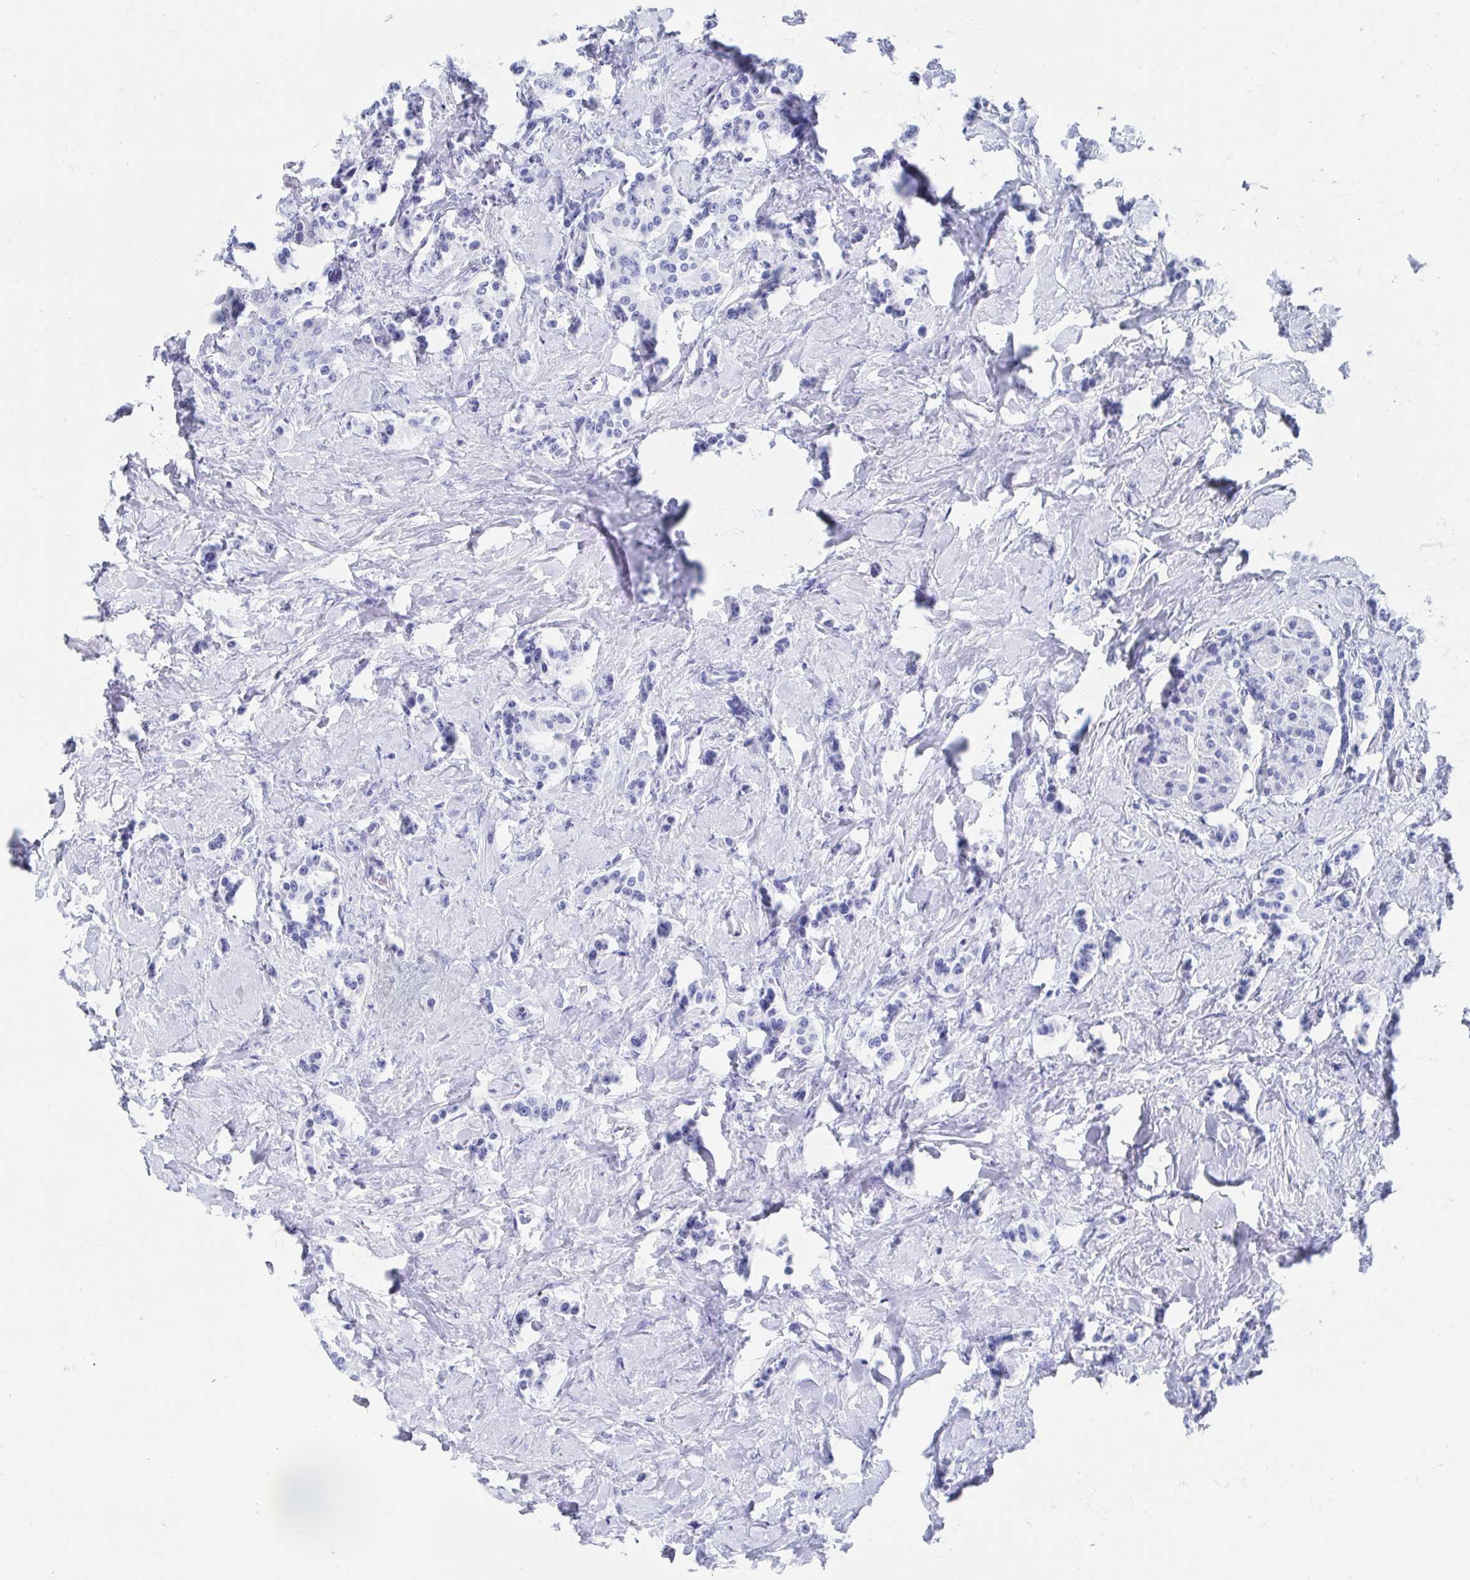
{"staining": {"intensity": "negative", "quantity": "none", "location": "none"}, "tissue": "carcinoid", "cell_type": "Tumor cells", "image_type": "cancer", "snomed": [{"axis": "morphology", "description": "Normal tissue, NOS"}, {"axis": "morphology", "description": "Carcinoid, malignant, NOS"}, {"axis": "topography", "description": "Pancreas"}], "caption": "Immunohistochemical staining of malignant carcinoid displays no significant positivity in tumor cells.", "gene": "HDGFL1", "patient": {"sex": "male", "age": 36}}